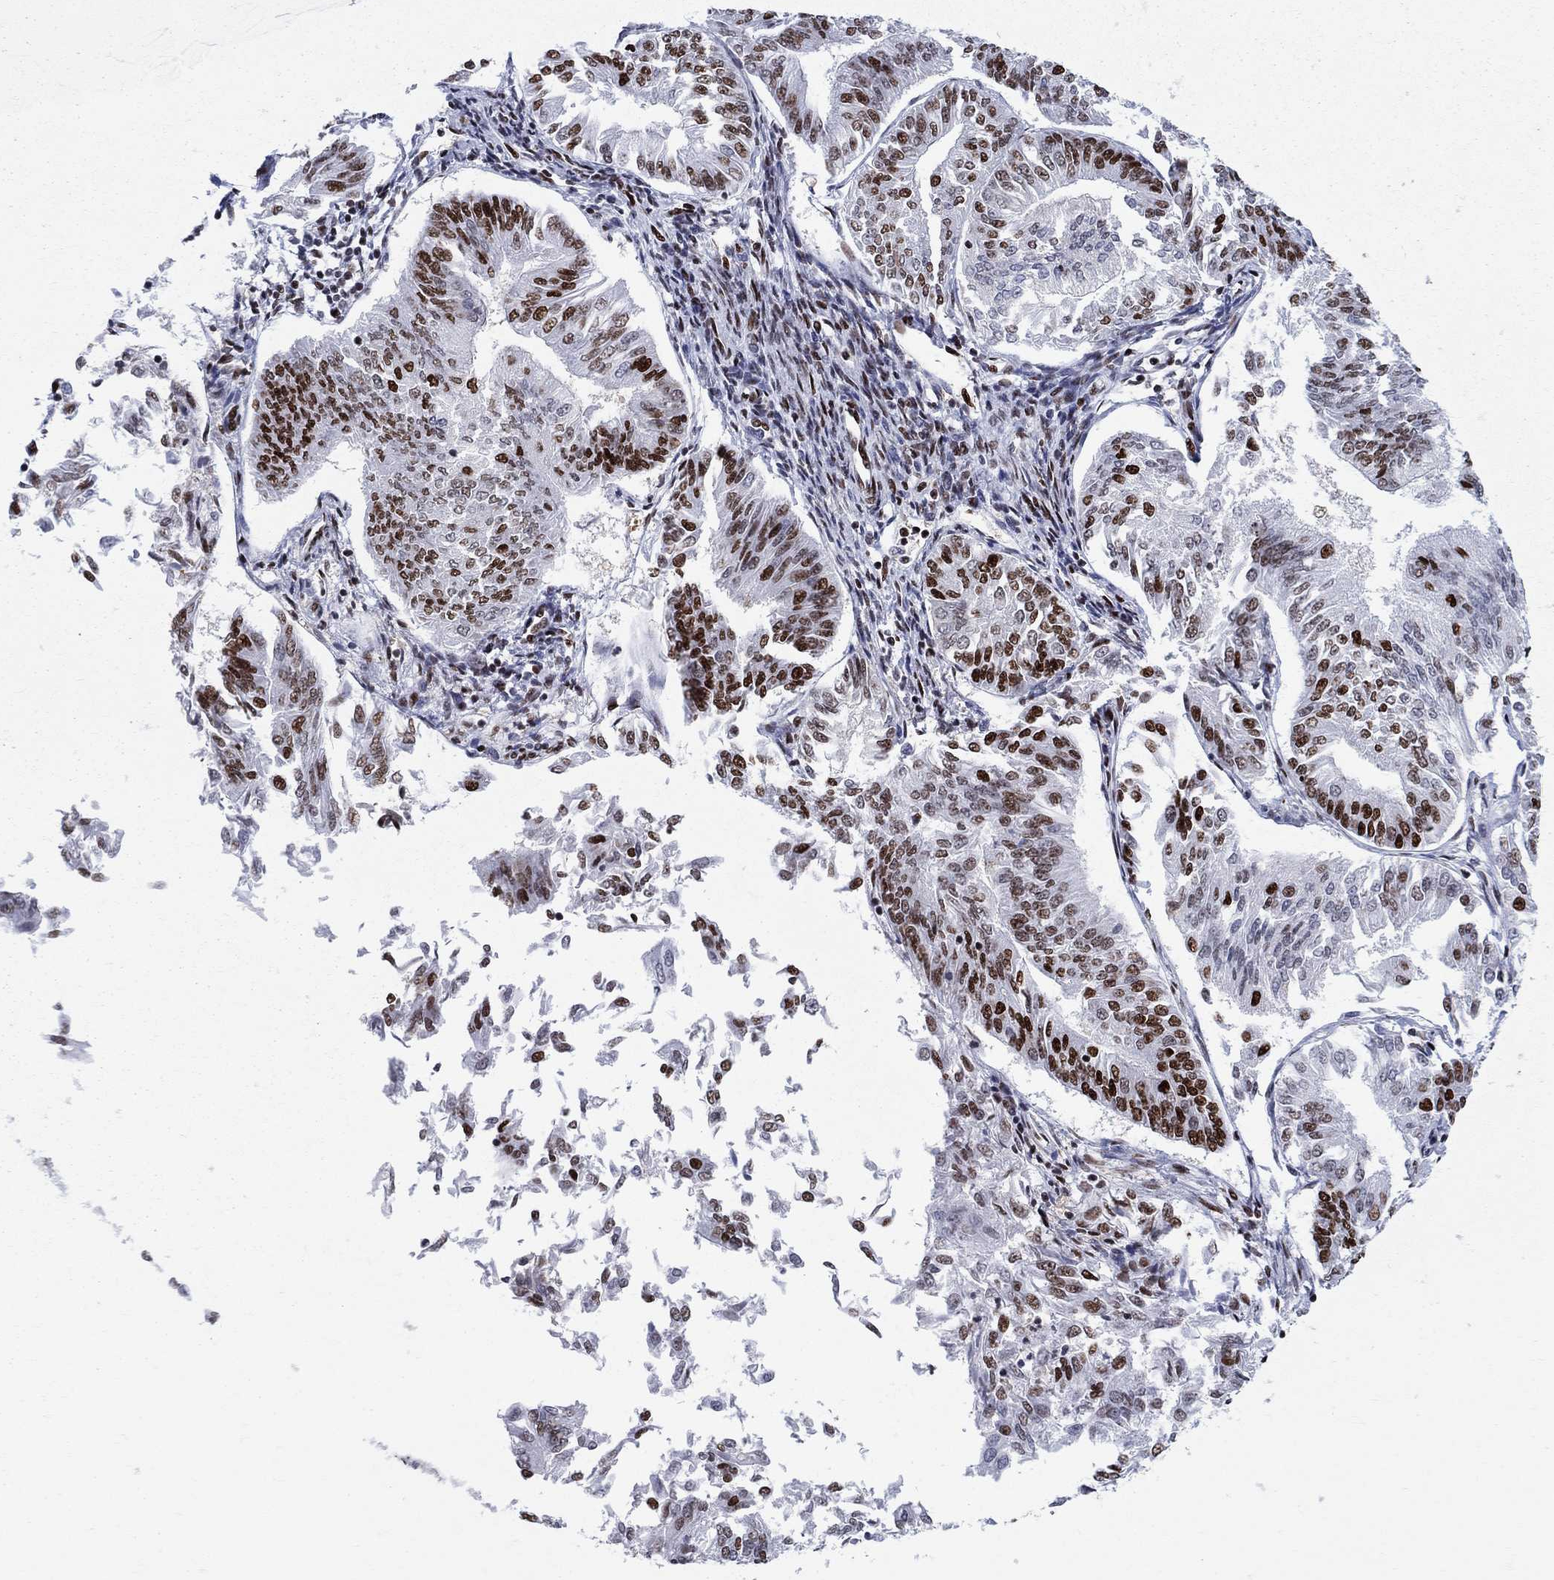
{"staining": {"intensity": "strong", "quantity": "25%-75%", "location": "nuclear"}, "tissue": "endometrial cancer", "cell_type": "Tumor cells", "image_type": "cancer", "snomed": [{"axis": "morphology", "description": "Adenocarcinoma, NOS"}, {"axis": "topography", "description": "Endometrium"}], "caption": "This image shows immunohistochemistry (IHC) staining of adenocarcinoma (endometrial), with high strong nuclear positivity in approximately 25%-75% of tumor cells.", "gene": "ZNHIT3", "patient": {"sex": "female", "age": 58}}